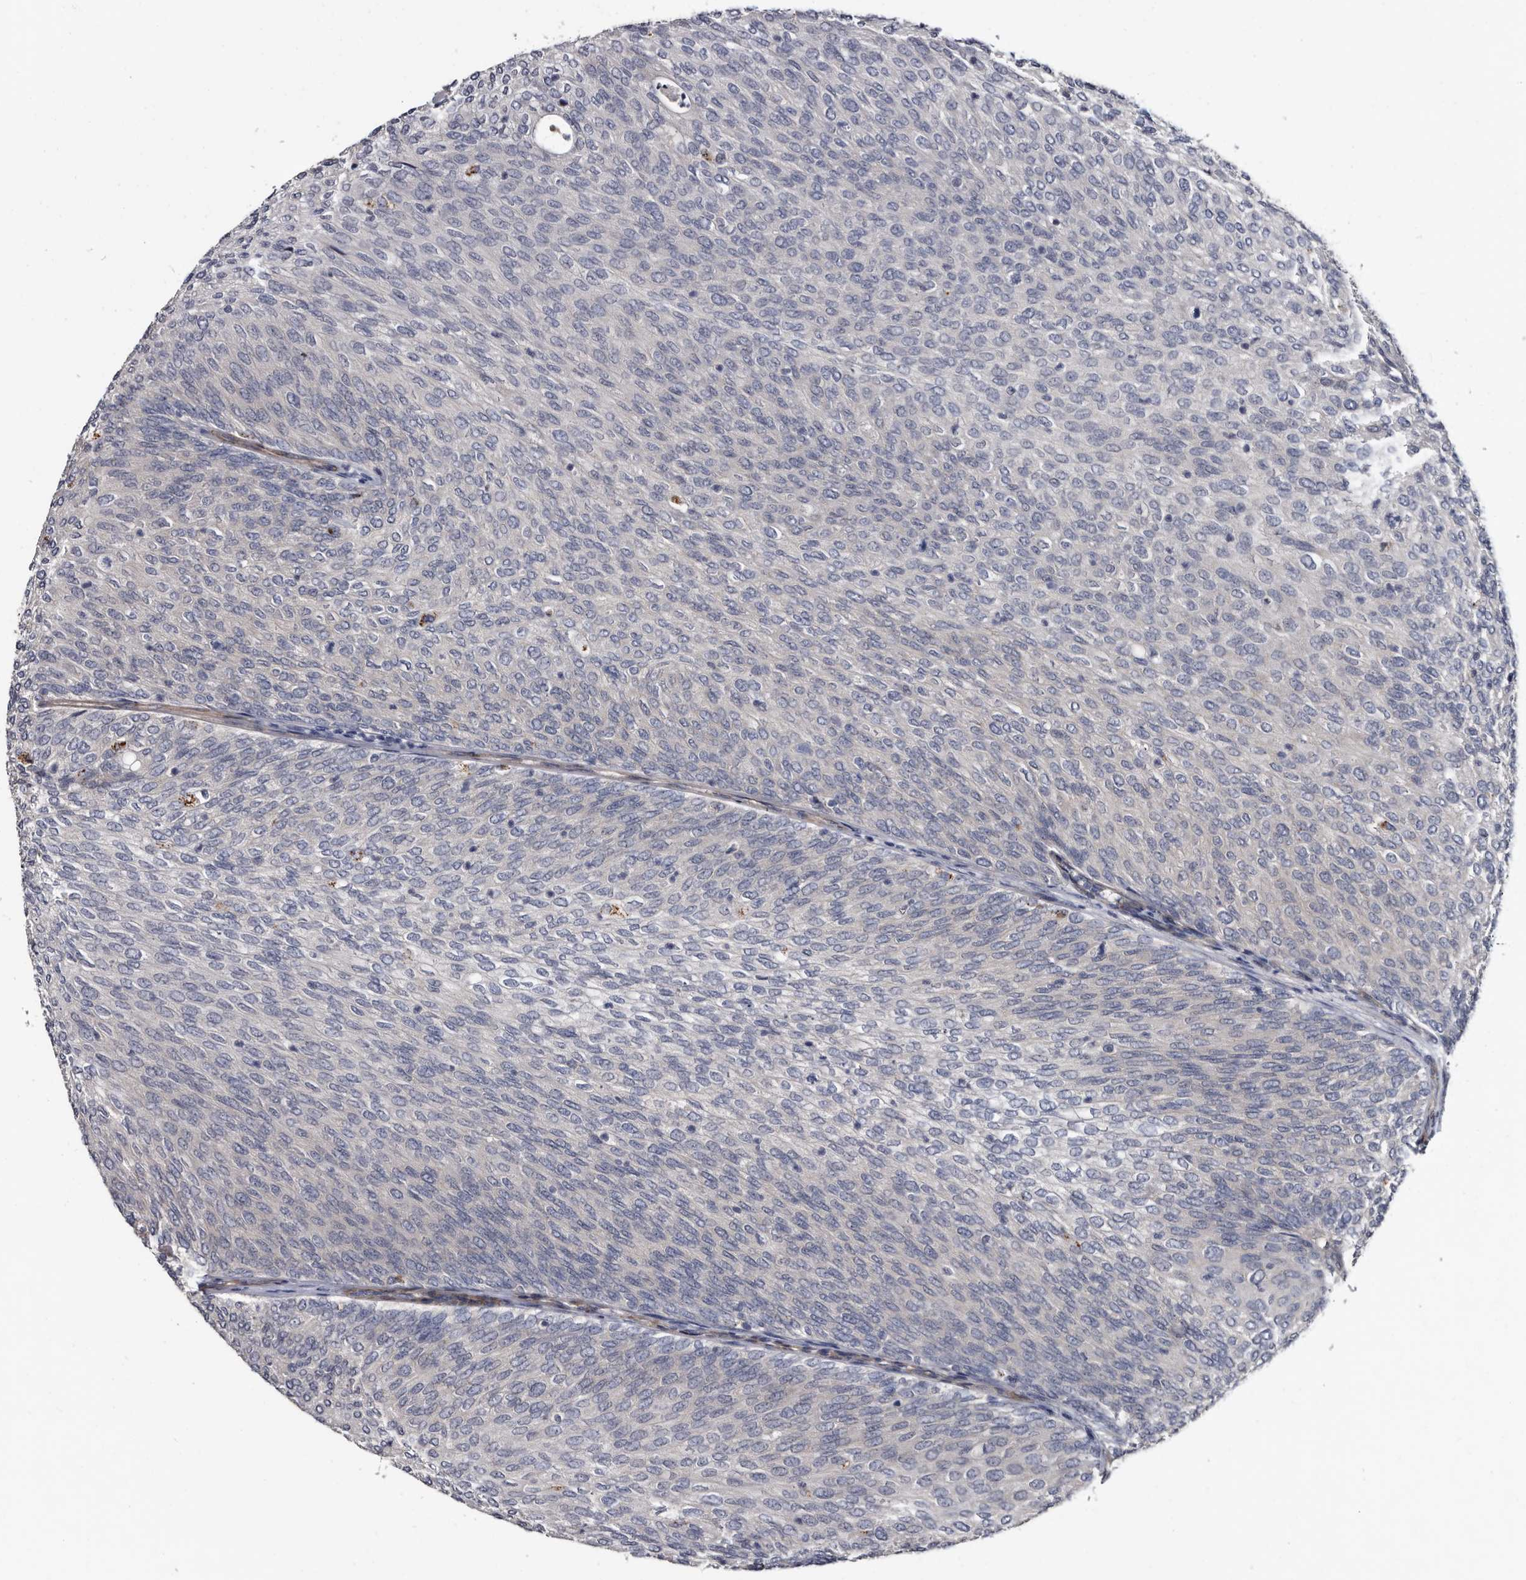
{"staining": {"intensity": "negative", "quantity": "none", "location": "none"}, "tissue": "urothelial cancer", "cell_type": "Tumor cells", "image_type": "cancer", "snomed": [{"axis": "morphology", "description": "Urothelial carcinoma, Low grade"}, {"axis": "topography", "description": "Urinary bladder"}], "caption": "Tumor cells show no significant staining in urothelial carcinoma (low-grade).", "gene": "IARS1", "patient": {"sex": "female", "age": 79}}